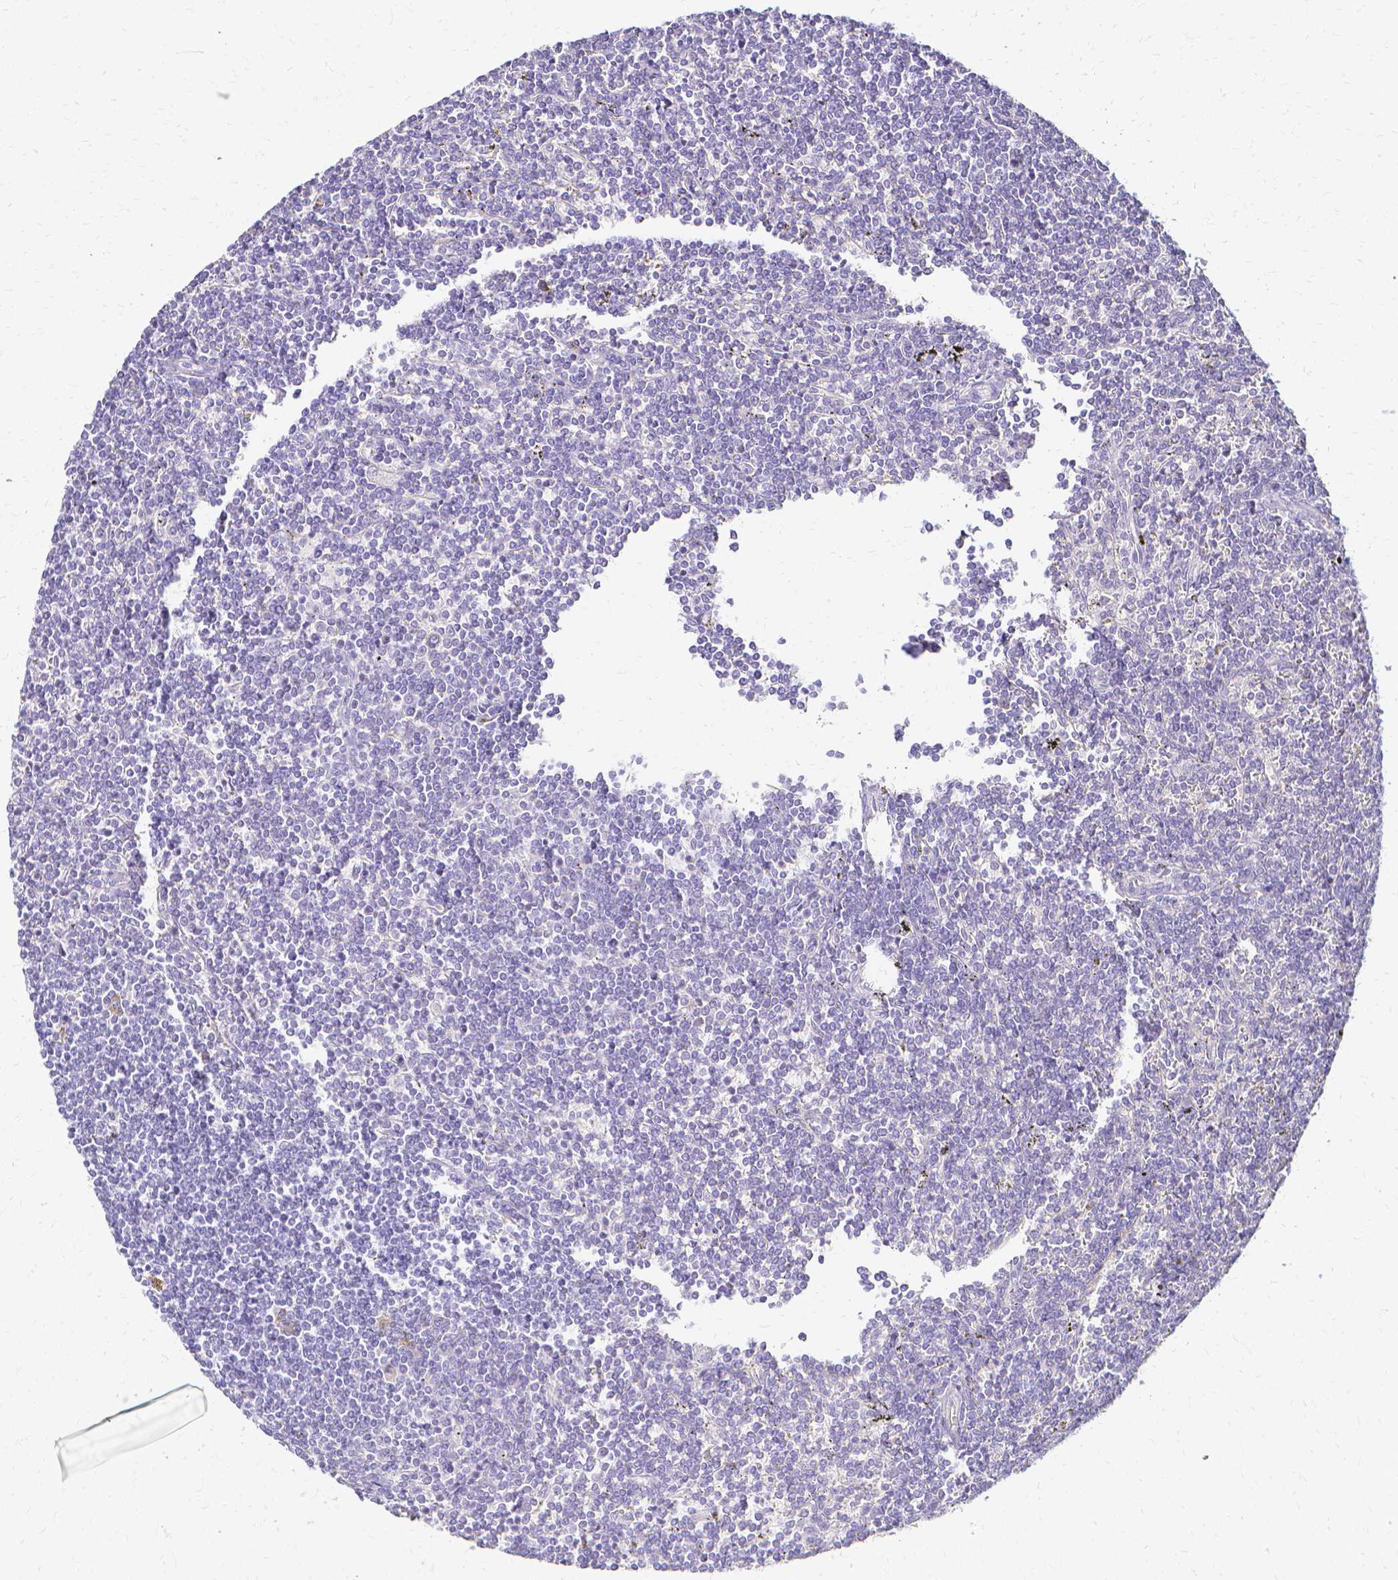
{"staining": {"intensity": "negative", "quantity": "none", "location": "none"}, "tissue": "lymphoma", "cell_type": "Tumor cells", "image_type": "cancer", "snomed": [{"axis": "morphology", "description": "Malignant lymphoma, non-Hodgkin's type, Low grade"}, {"axis": "topography", "description": "Spleen"}], "caption": "Image shows no protein staining in tumor cells of malignant lymphoma, non-Hodgkin's type (low-grade) tissue. Nuclei are stained in blue.", "gene": "CCNB1", "patient": {"sex": "male", "age": 78}}